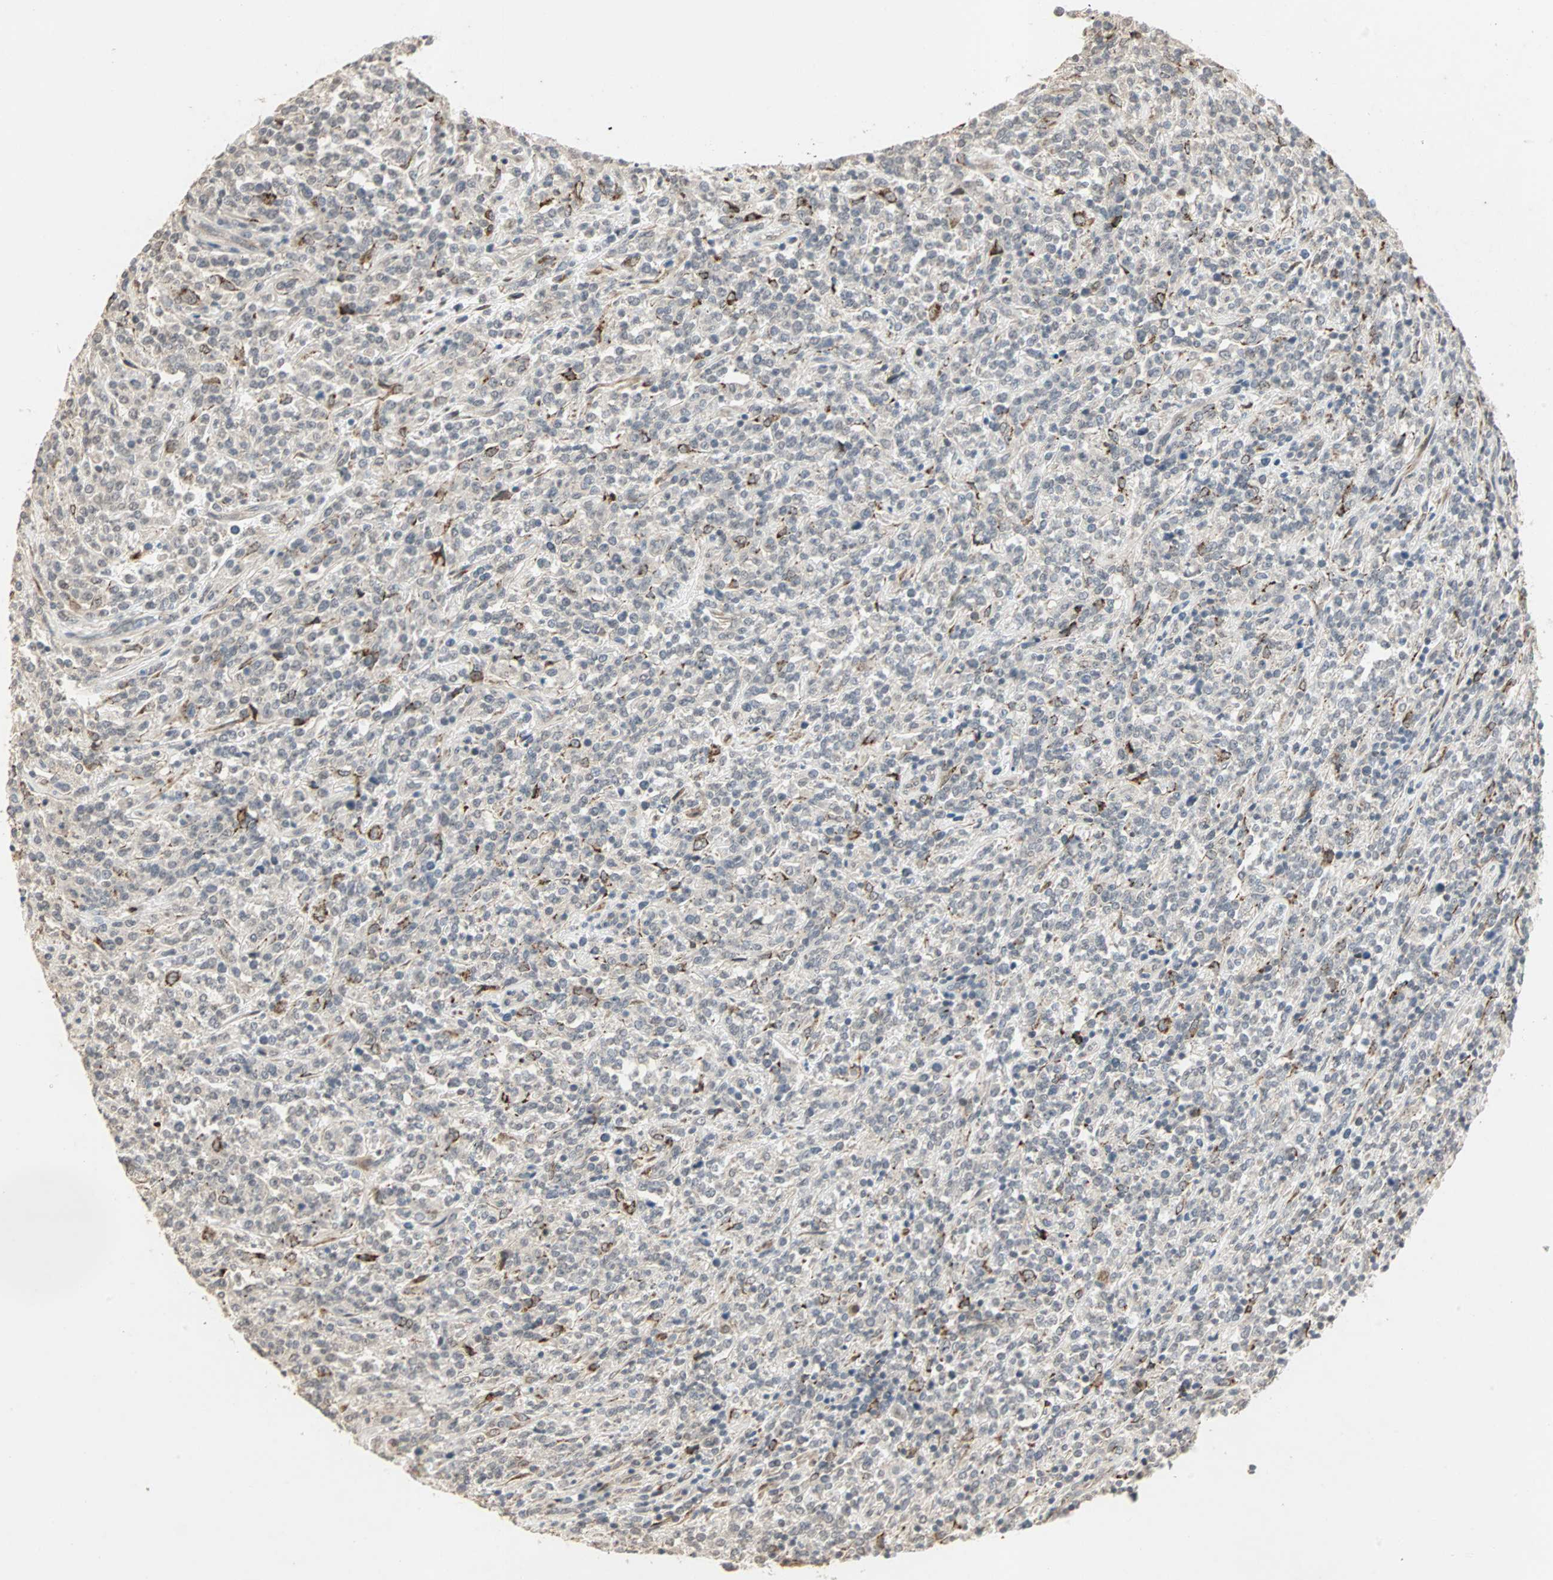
{"staining": {"intensity": "moderate", "quantity": "<25%", "location": "cytoplasmic/membranous"}, "tissue": "lymphoma", "cell_type": "Tumor cells", "image_type": "cancer", "snomed": [{"axis": "morphology", "description": "Malignant lymphoma, non-Hodgkin's type, High grade"}, {"axis": "topography", "description": "Soft tissue"}], "caption": "This image shows IHC staining of lymphoma, with low moderate cytoplasmic/membranous positivity in about <25% of tumor cells.", "gene": "TRPV4", "patient": {"sex": "male", "age": 18}}